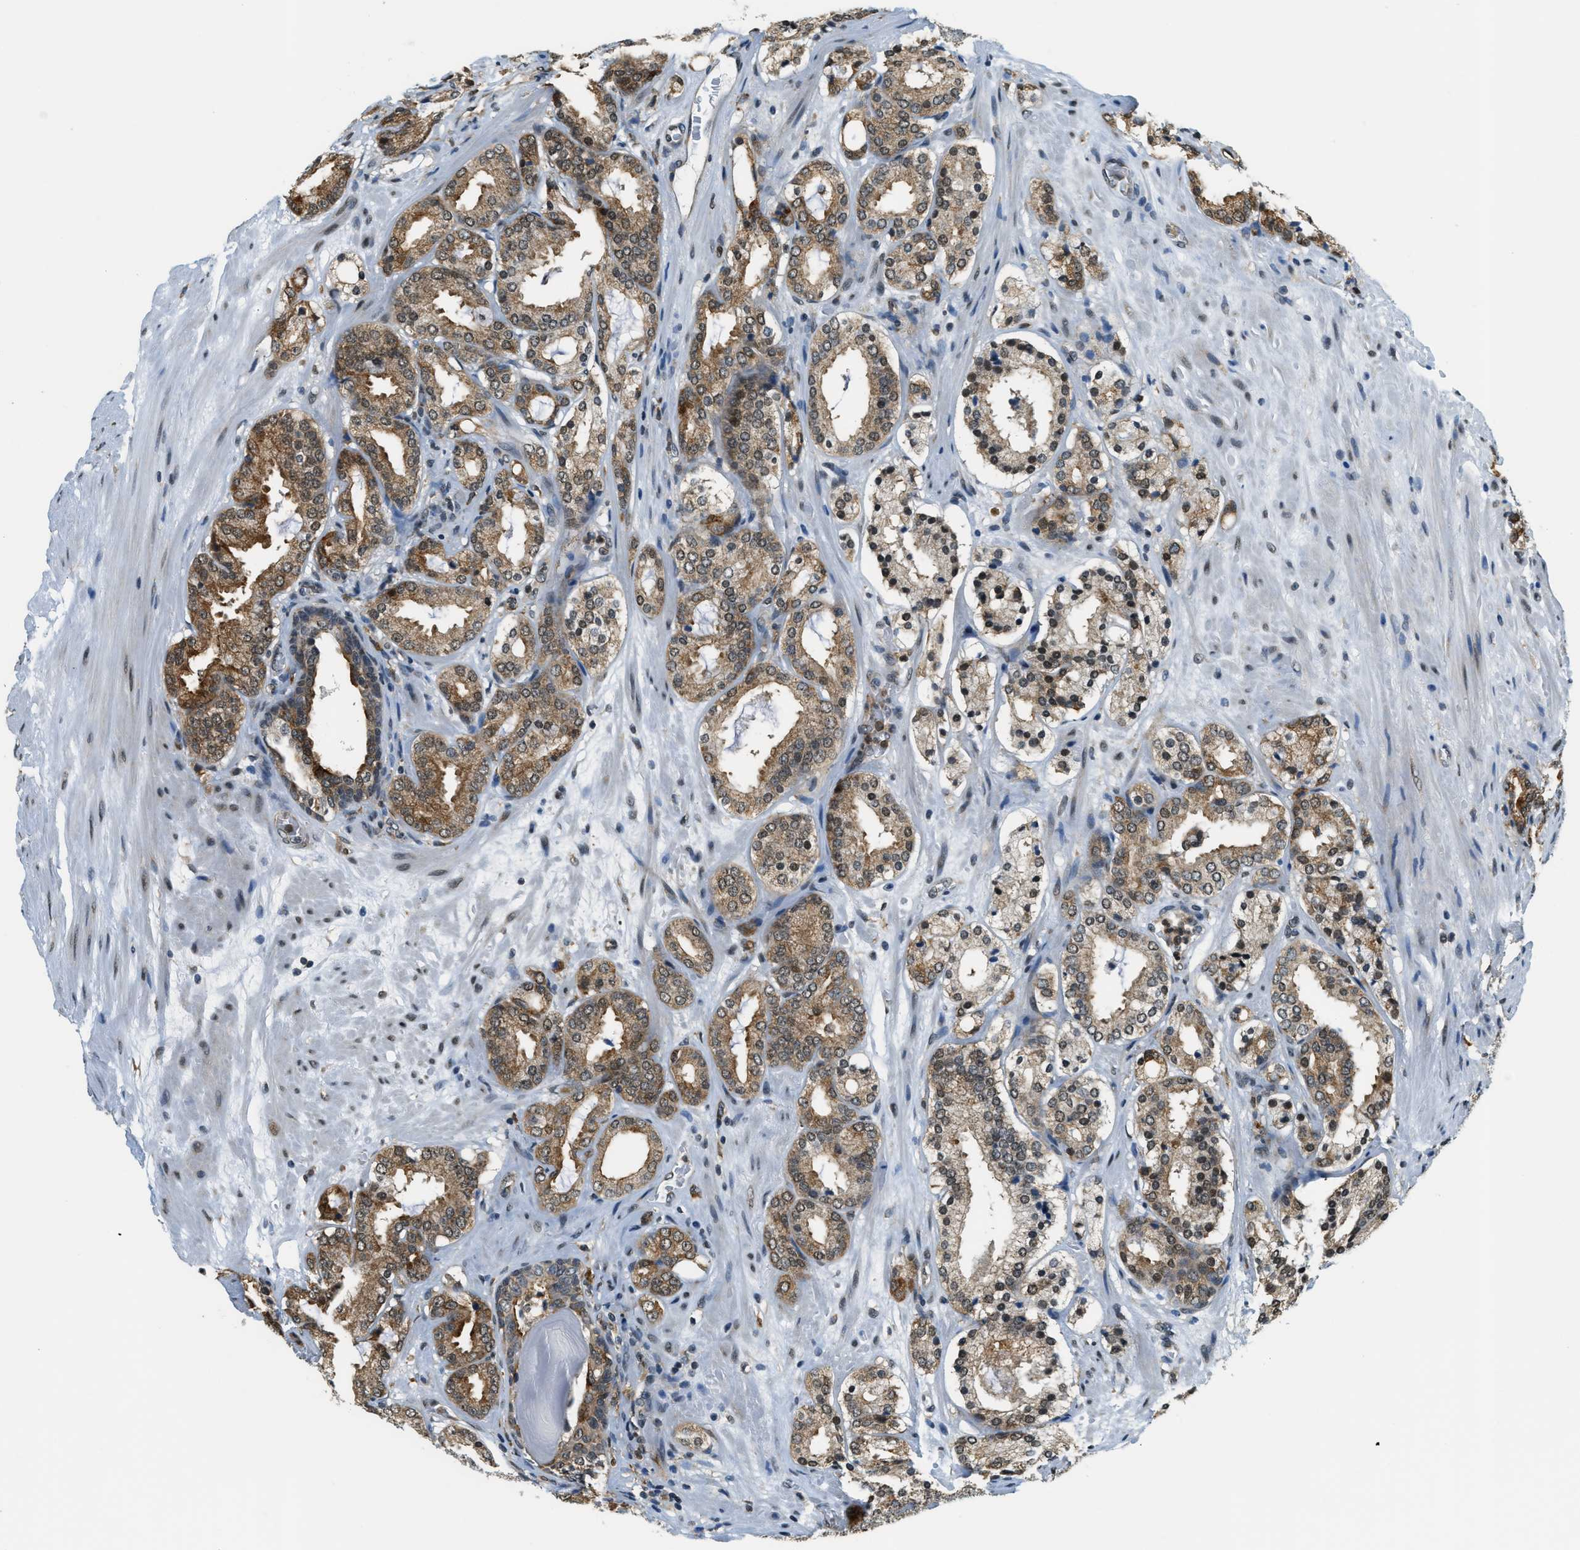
{"staining": {"intensity": "moderate", "quantity": ">75%", "location": "cytoplasmic/membranous"}, "tissue": "prostate cancer", "cell_type": "Tumor cells", "image_type": "cancer", "snomed": [{"axis": "morphology", "description": "Adenocarcinoma, Low grade"}, {"axis": "topography", "description": "Prostate"}], "caption": "About >75% of tumor cells in prostate low-grade adenocarcinoma show moderate cytoplasmic/membranous protein positivity as visualized by brown immunohistochemical staining.", "gene": "RAB11FIP1", "patient": {"sex": "male", "age": 69}}